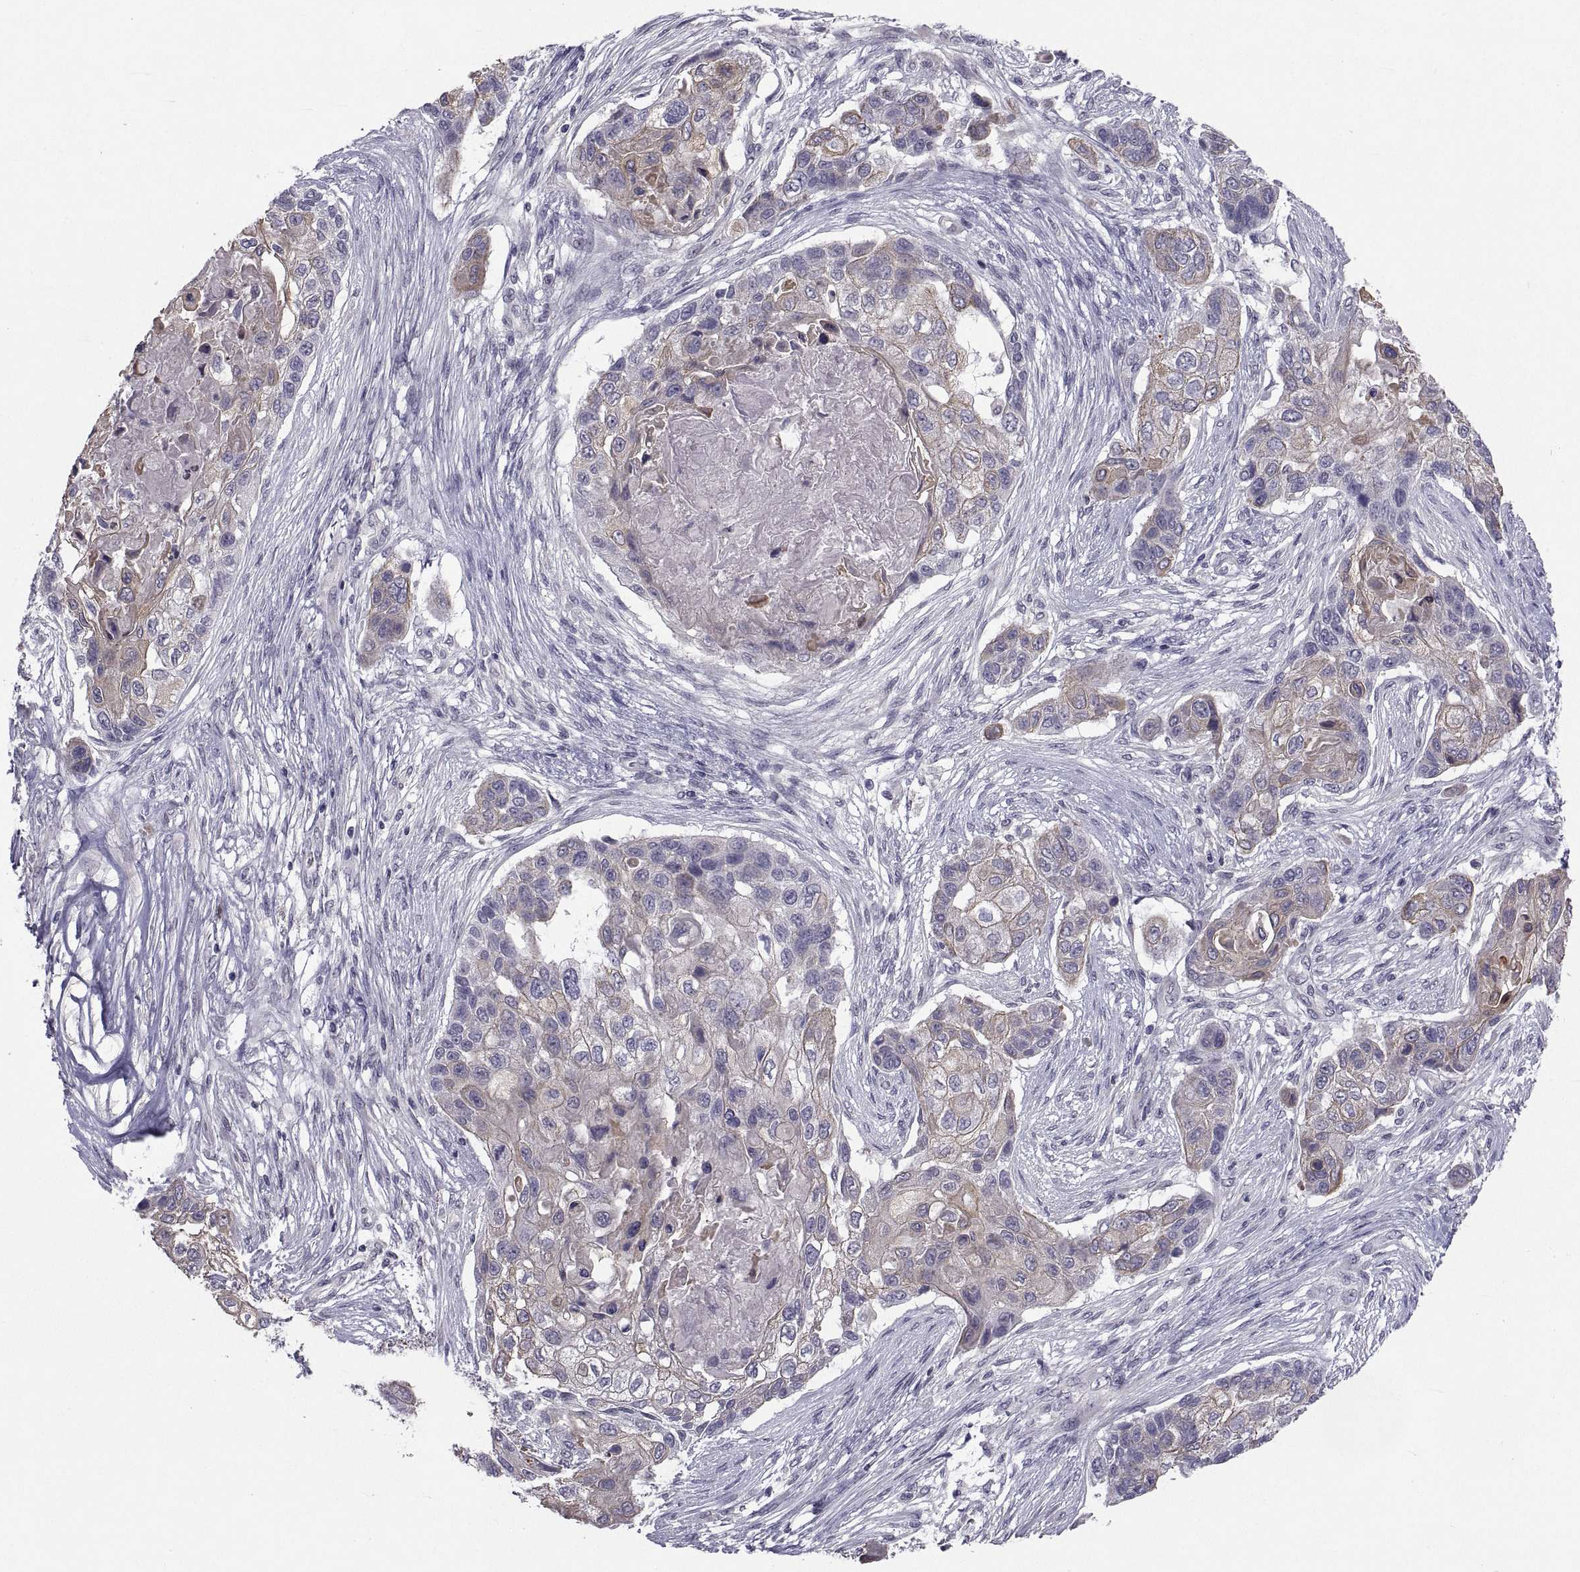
{"staining": {"intensity": "moderate", "quantity": "<25%", "location": "cytoplasmic/membranous"}, "tissue": "lung cancer", "cell_type": "Tumor cells", "image_type": "cancer", "snomed": [{"axis": "morphology", "description": "Squamous cell carcinoma, NOS"}, {"axis": "topography", "description": "Lung"}], "caption": "Lung cancer (squamous cell carcinoma) tissue reveals moderate cytoplasmic/membranous positivity in about <25% of tumor cells (DAB (3,3'-diaminobenzidine) IHC with brightfield microscopy, high magnification).", "gene": "NPTX2", "patient": {"sex": "male", "age": 69}}